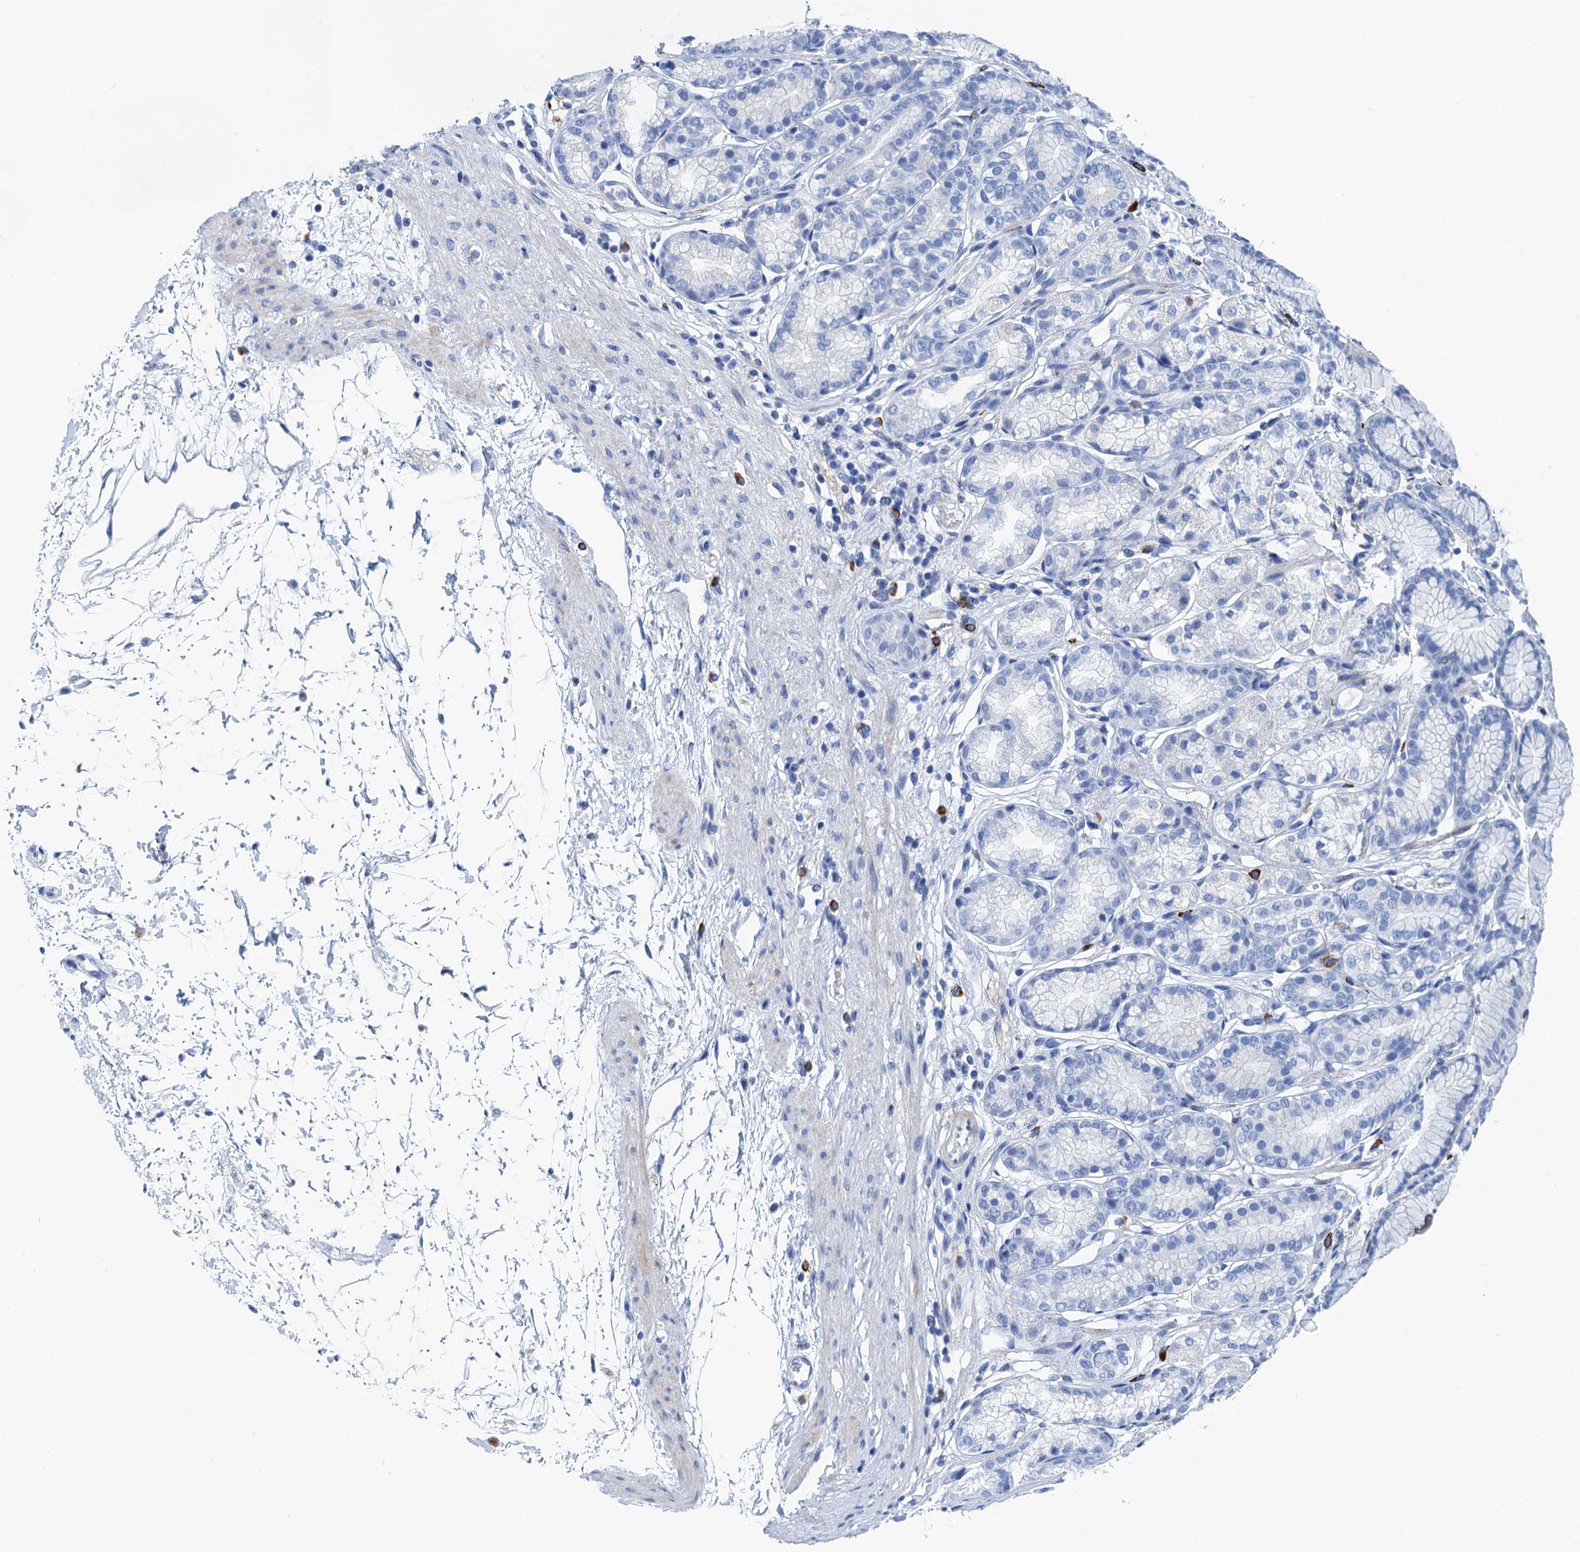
{"staining": {"intensity": "negative", "quantity": "none", "location": "none"}, "tissue": "stomach", "cell_type": "Glandular cells", "image_type": "normal", "snomed": [{"axis": "morphology", "description": "Normal tissue, NOS"}, {"axis": "morphology", "description": "Adenocarcinoma, NOS"}, {"axis": "morphology", "description": "Adenocarcinoma, High grade"}, {"axis": "topography", "description": "Stomach, upper"}, {"axis": "topography", "description": "Stomach"}], "caption": "This photomicrograph is of normal stomach stained with IHC to label a protein in brown with the nuclei are counter-stained blue. There is no positivity in glandular cells. The staining was performed using DAB to visualize the protein expression in brown, while the nuclei were stained in blue with hematoxylin (Magnification: 20x).", "gene": "NLRP10", "patient": {"sex": "female", "age": 65}}